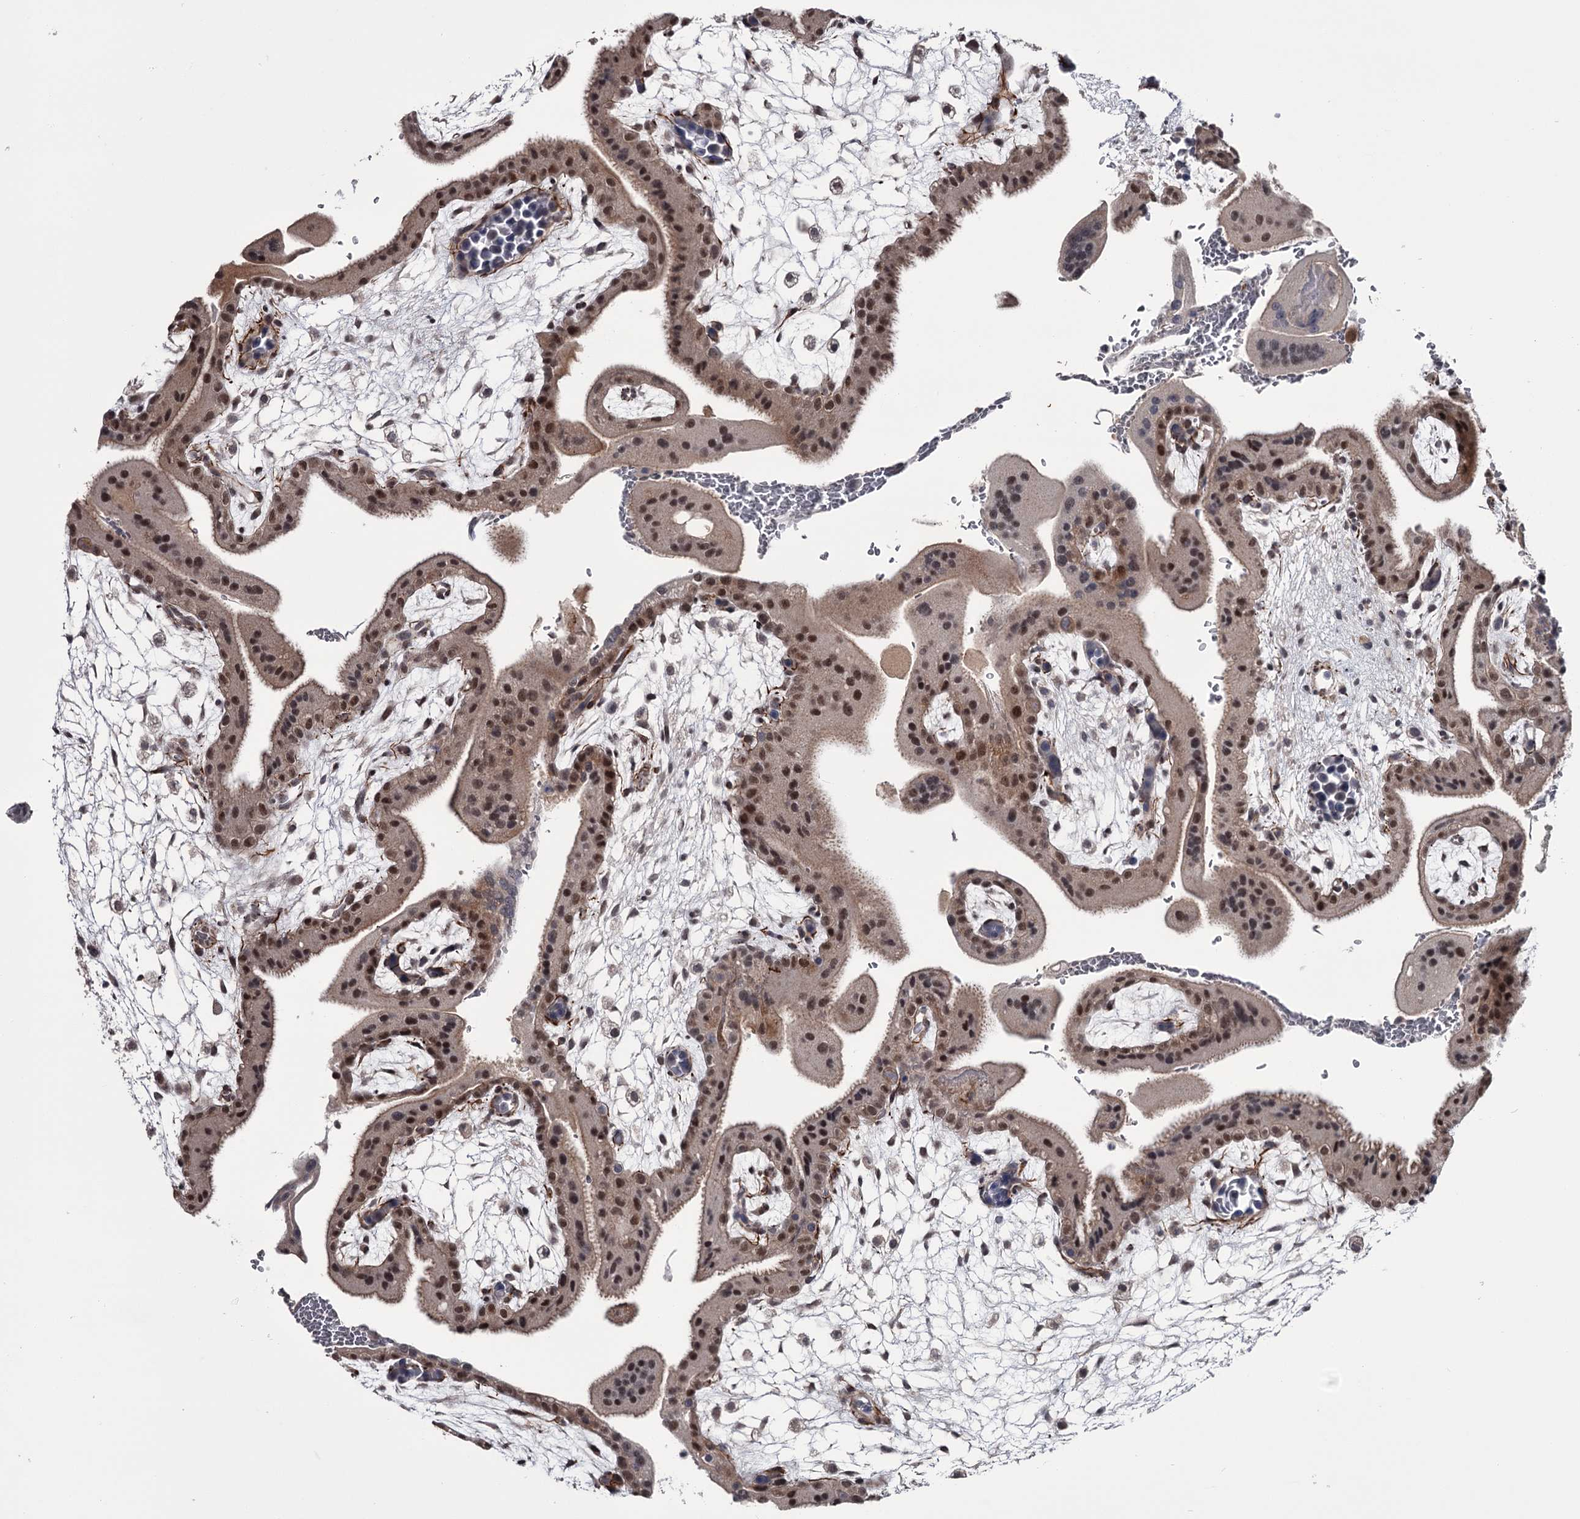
{"staining": {"intensity": "weak", "quantity": ">75%", "location": "nuclear"}, "tissue": "placenta", "cell_type": "Decidual cells", "image_type": "normal", "snomed": [{"axis": "morphology", "description": "Normal tissue, NOS"}, {"axis": "topography", "description": "Placenta"}], "caption": "High-magnification brightfield microscopy of unremarkable placenta stained with DAB (brown) and counterstained with hematoxylin (blue). decidual cells exhibit weak nuclear expression is appreciated in about>75% of cells.", "gene": "PRPF40B", "patient": {"sex": "female", "age": 35}}